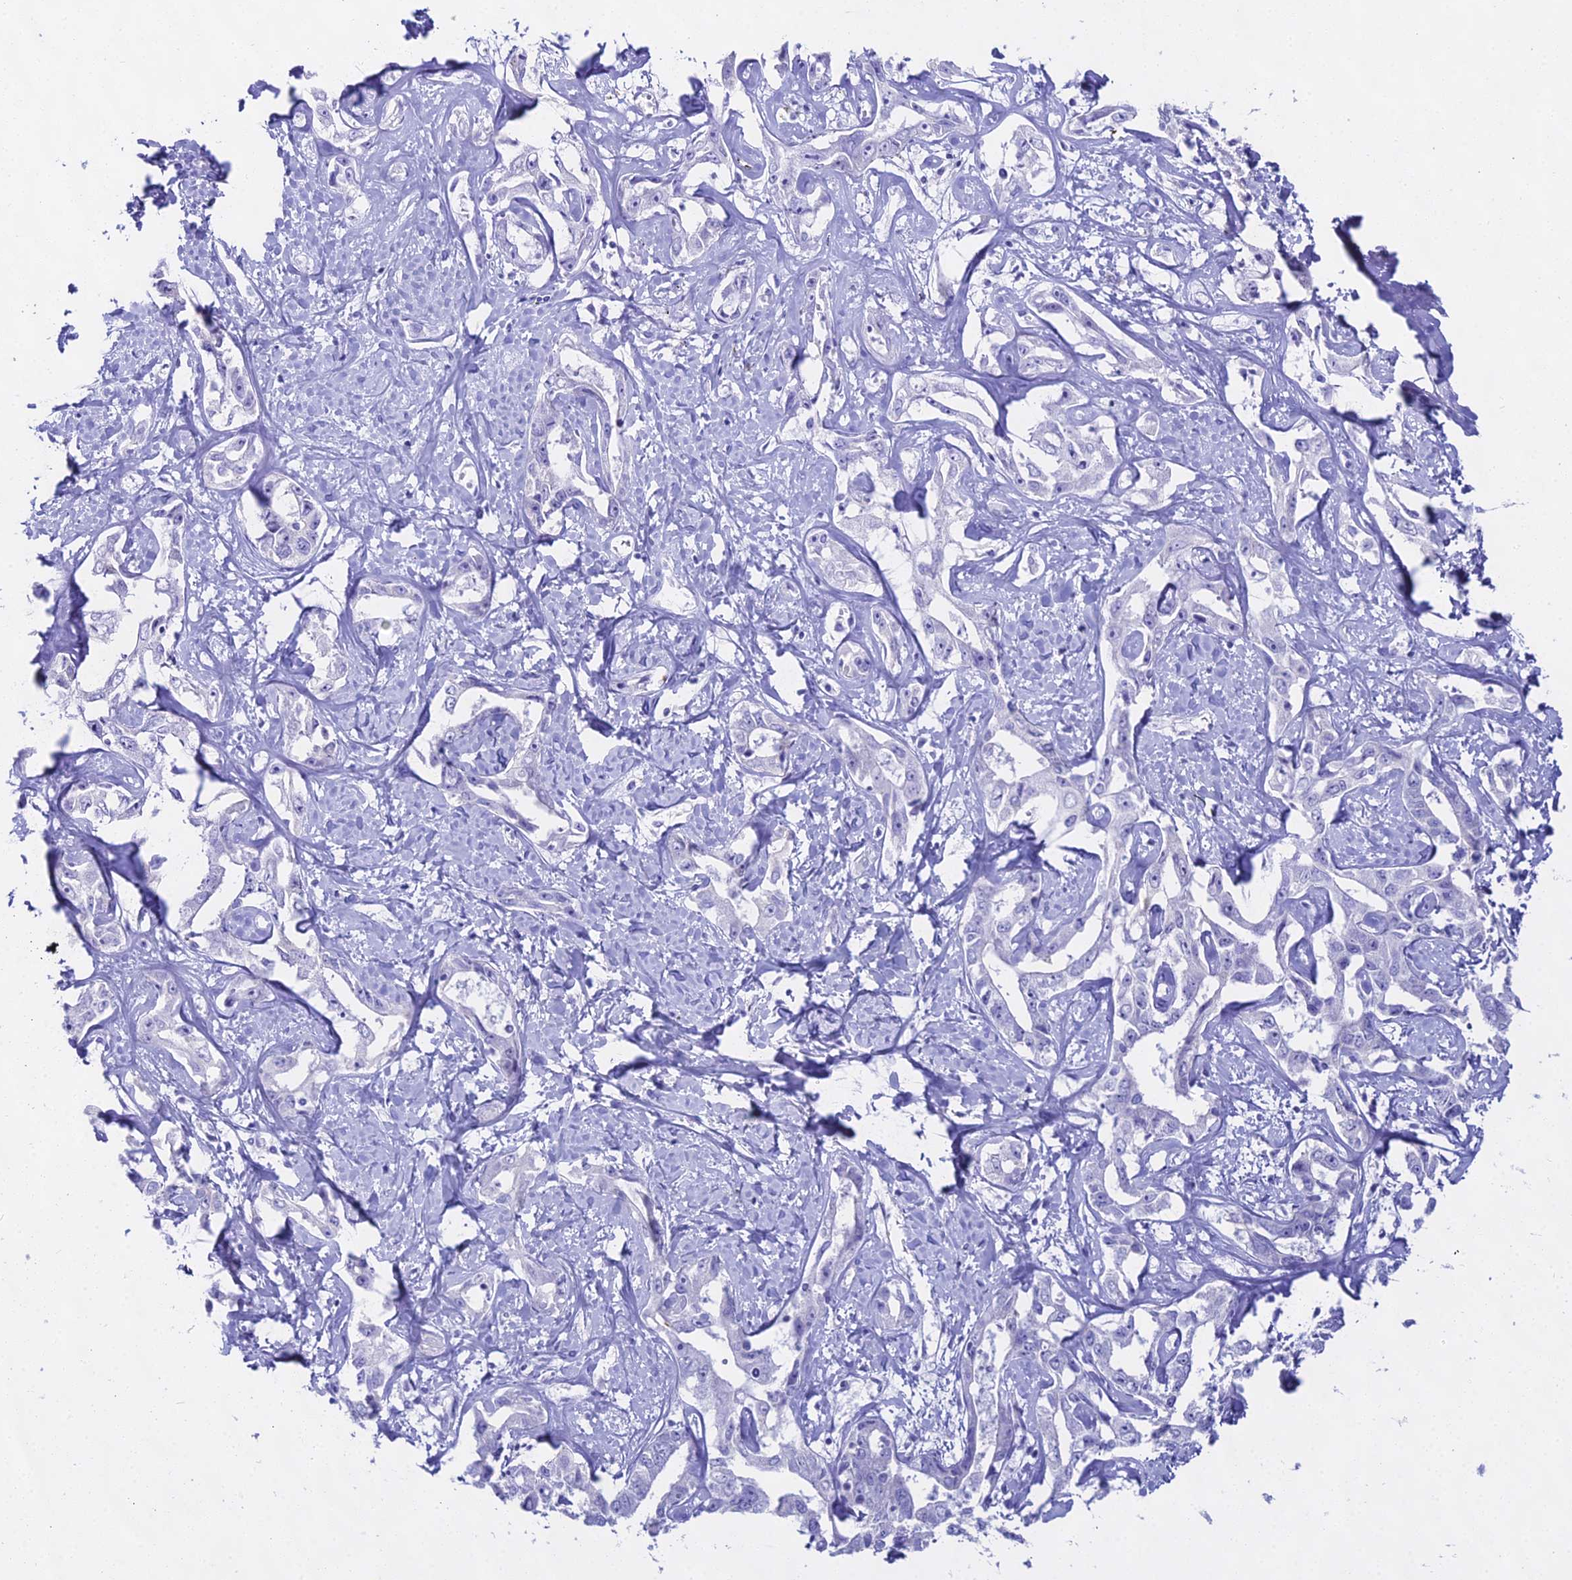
{"staining": {"intensity": "negative", "quantity": "none", "location": "none"}, "tissue": "liver cancer", "cell_type": "Tumor cells", "image_type": "cancer", "snomed": [{"axis": "morphology", "description": "Cholangiocarcinoma"}, {"axis": "topography", "description": "Liver"}], "caption": "Tumor cells show no significant protein staining in liver cancer.", "gene": "CGB2", "patient": {"sex": "male", "age": 59}}